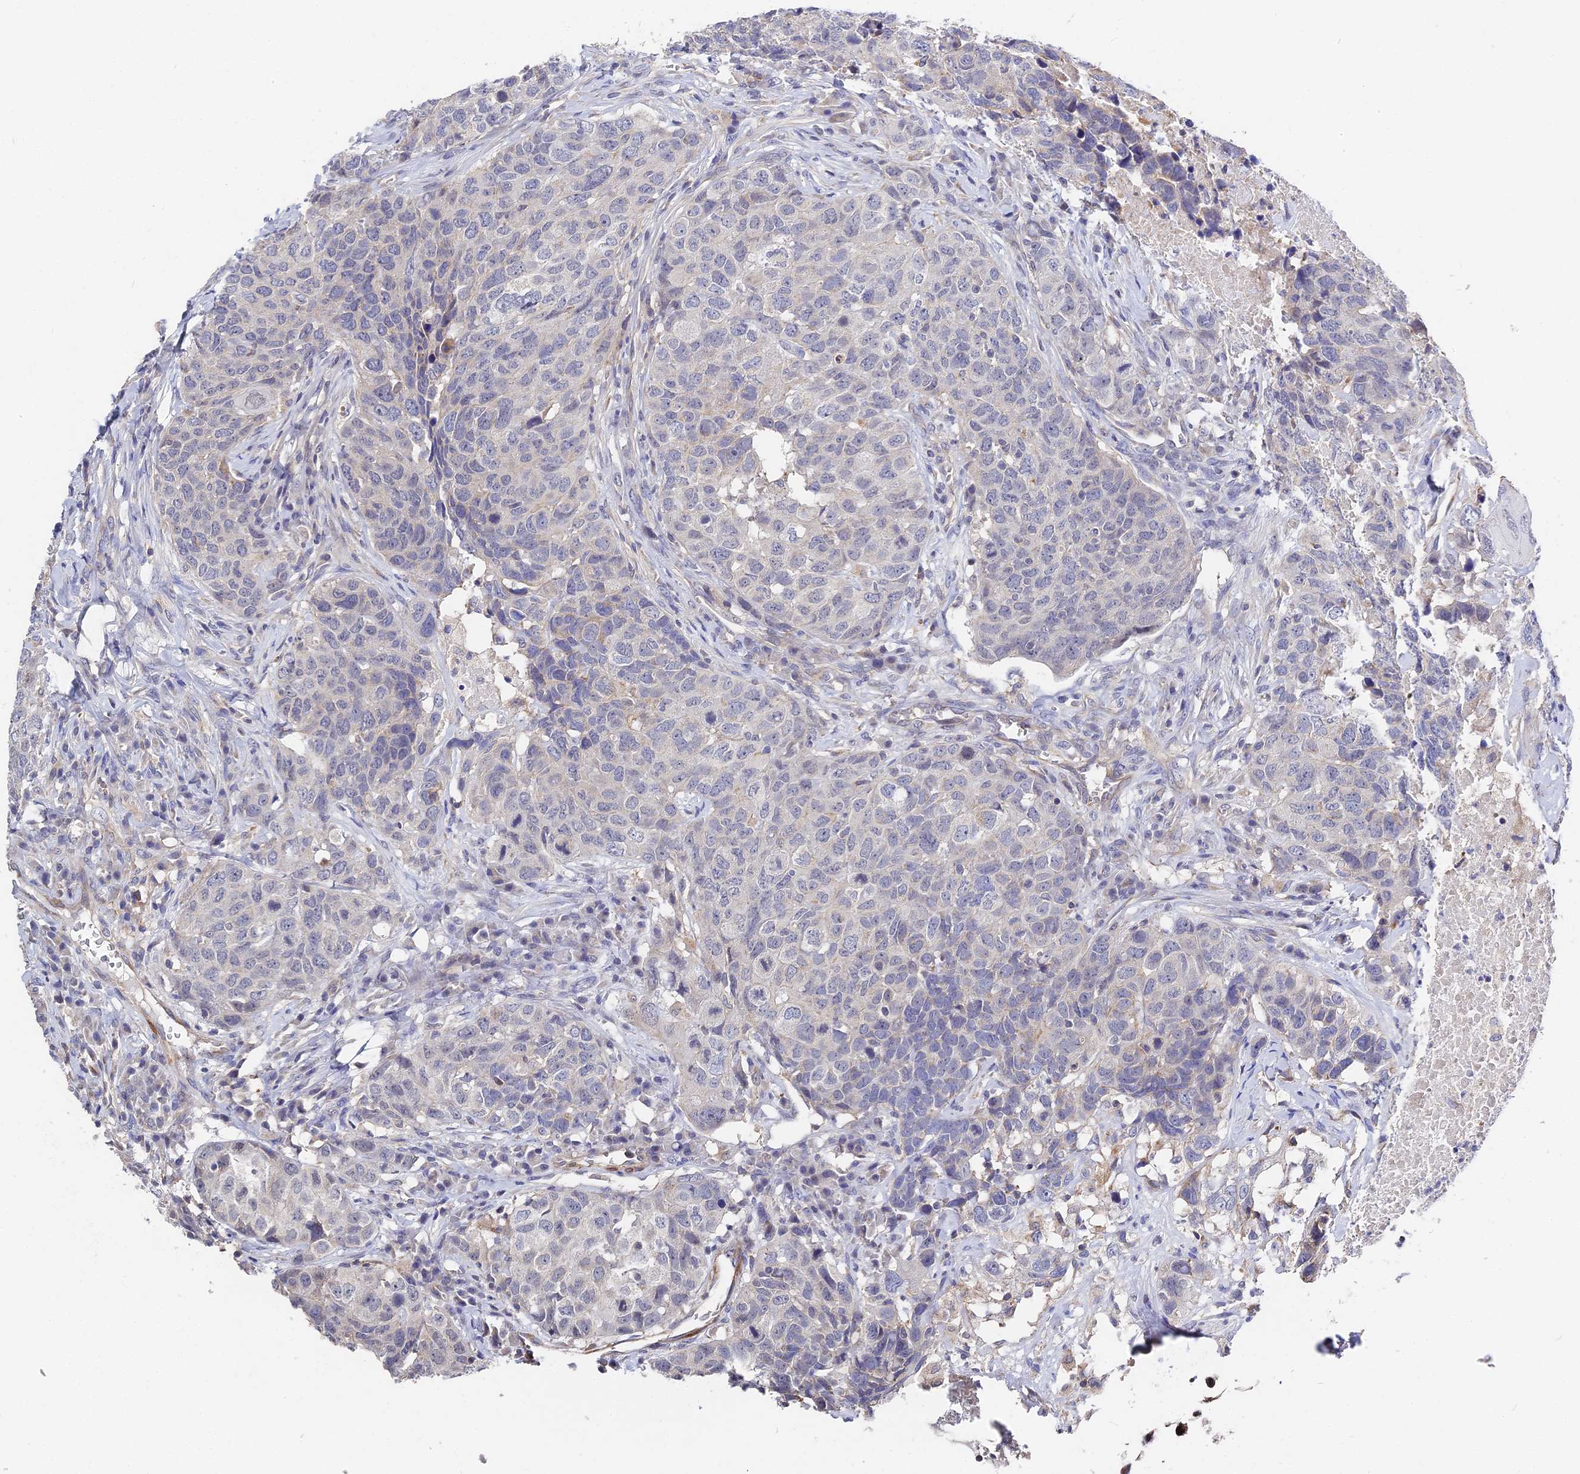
{"staining": {"intensity": "negative", "quantity": "none", "location": "none"}, "tissue": "head and neck cancer", "cell_type": "Tumor cells", "image_type": "cancer", "snomed": [{"axis": "morphology", "description": "Squamous cell carcinoma, NOS"}, {"axis": "topography", "description": "Head-Neck"}], "caption": "The immunohistochemistry (IHC) image has no significant staining in tumor cells of head and neck squamous cell carcinoma tissue. Nuclei are stained in blue.", "gene": "CCDC113", "patient": {"sex": "male", "age": 66}}